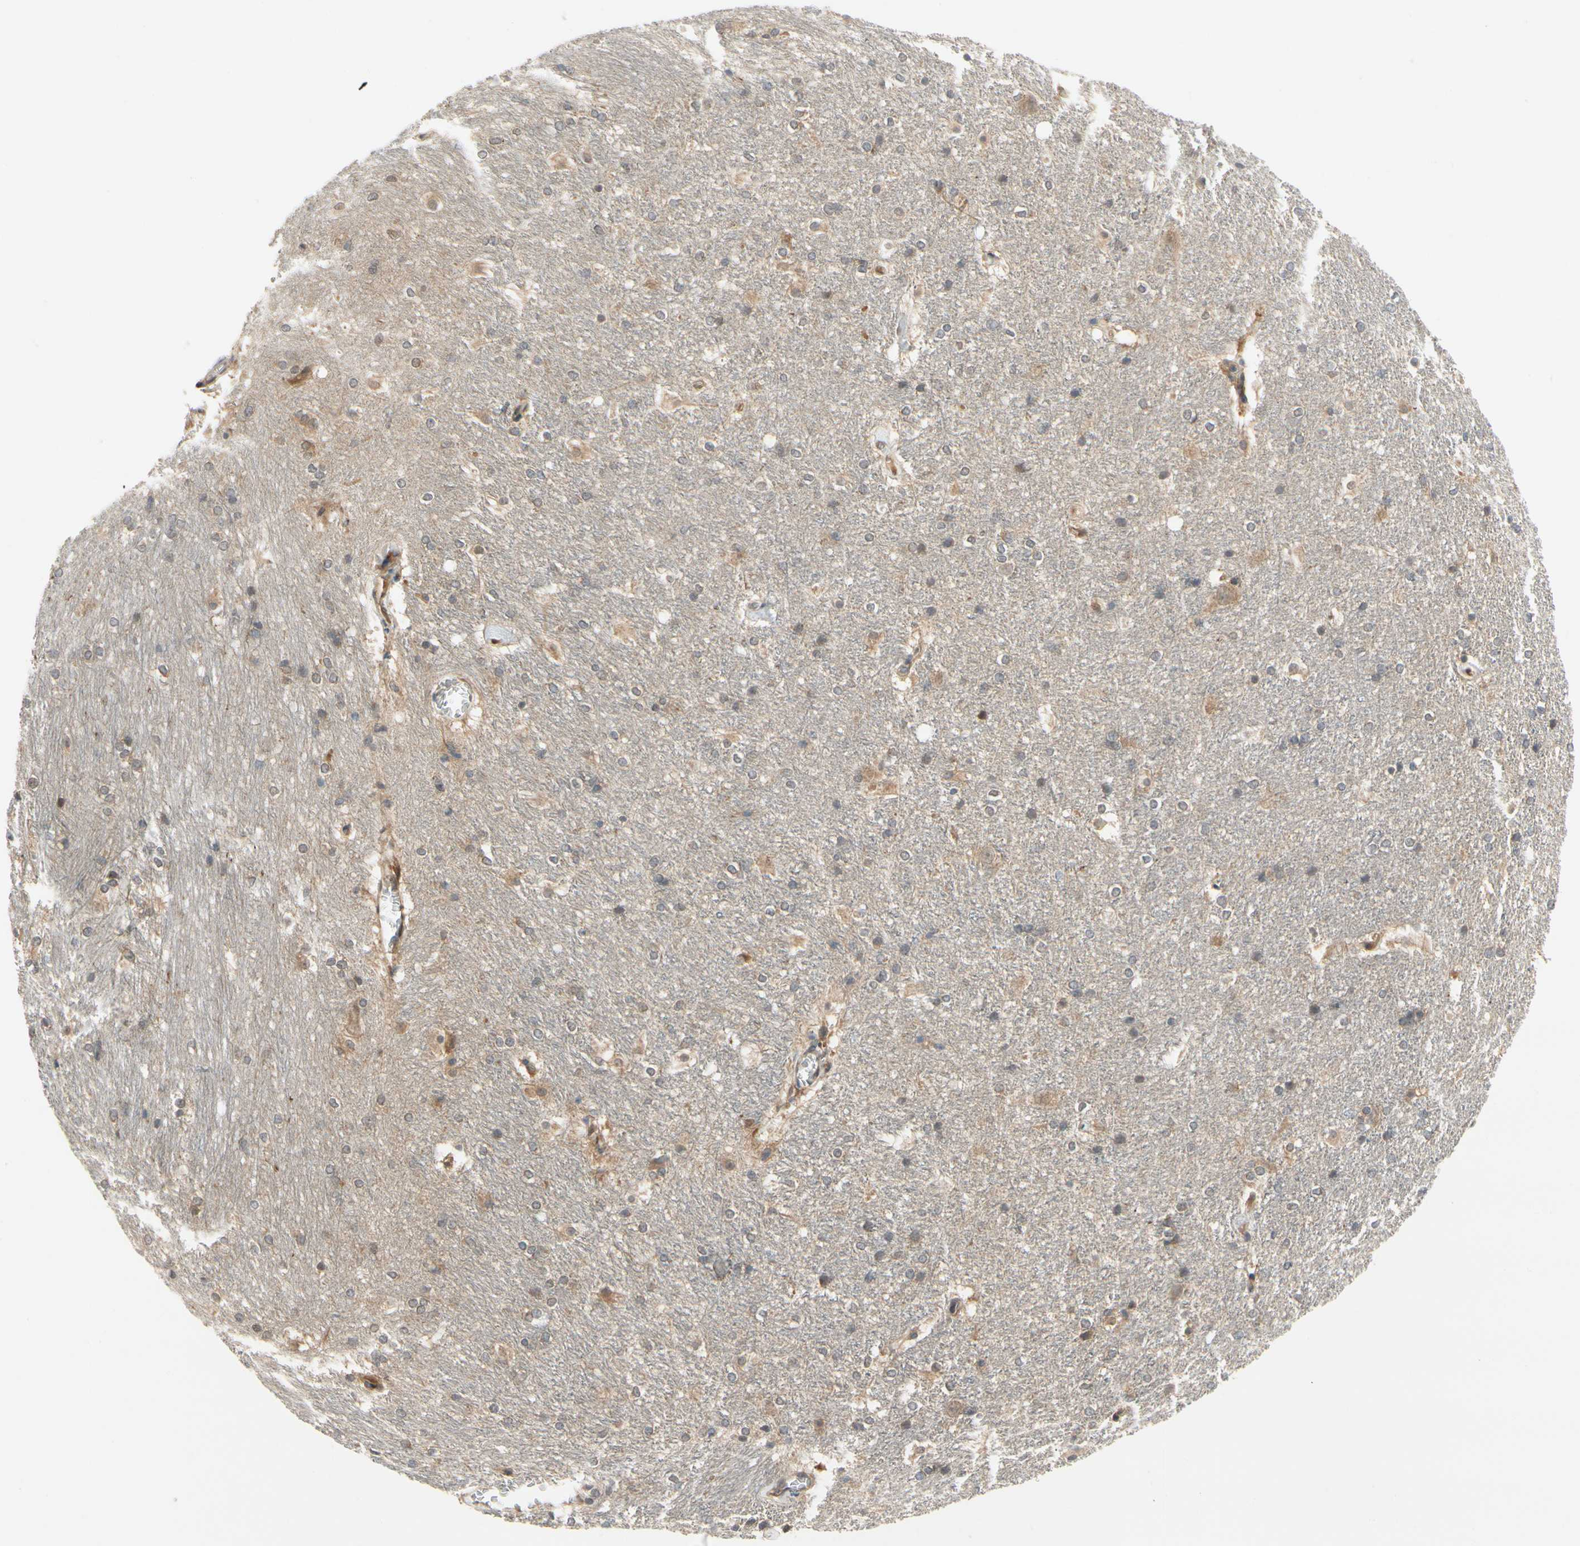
{"staining": {"intensity": "moderate", "quantity": "25%-75%", "location": "cytoplasmic/membranous,nuclear"}, "tissue": "hippocampus", "cell_type": "Glial cells", "image_type": "normal", "snomed": [{"axis": "morphology", "description": "Normal tissue, NOS"}, {"axis": "topography", "description": "Hippocampus"}], "caption": "This photomicrograph shows benign hippocampus stained with immunohistochemistry to label a protein in brown. The cytoplasmic/membranous,nuclear of glial cells show moderate positivity for the protein. Nuclei are counter-stained blue.", "gene": "TDRP", "patient": {"sex": "female", "age": 19}}